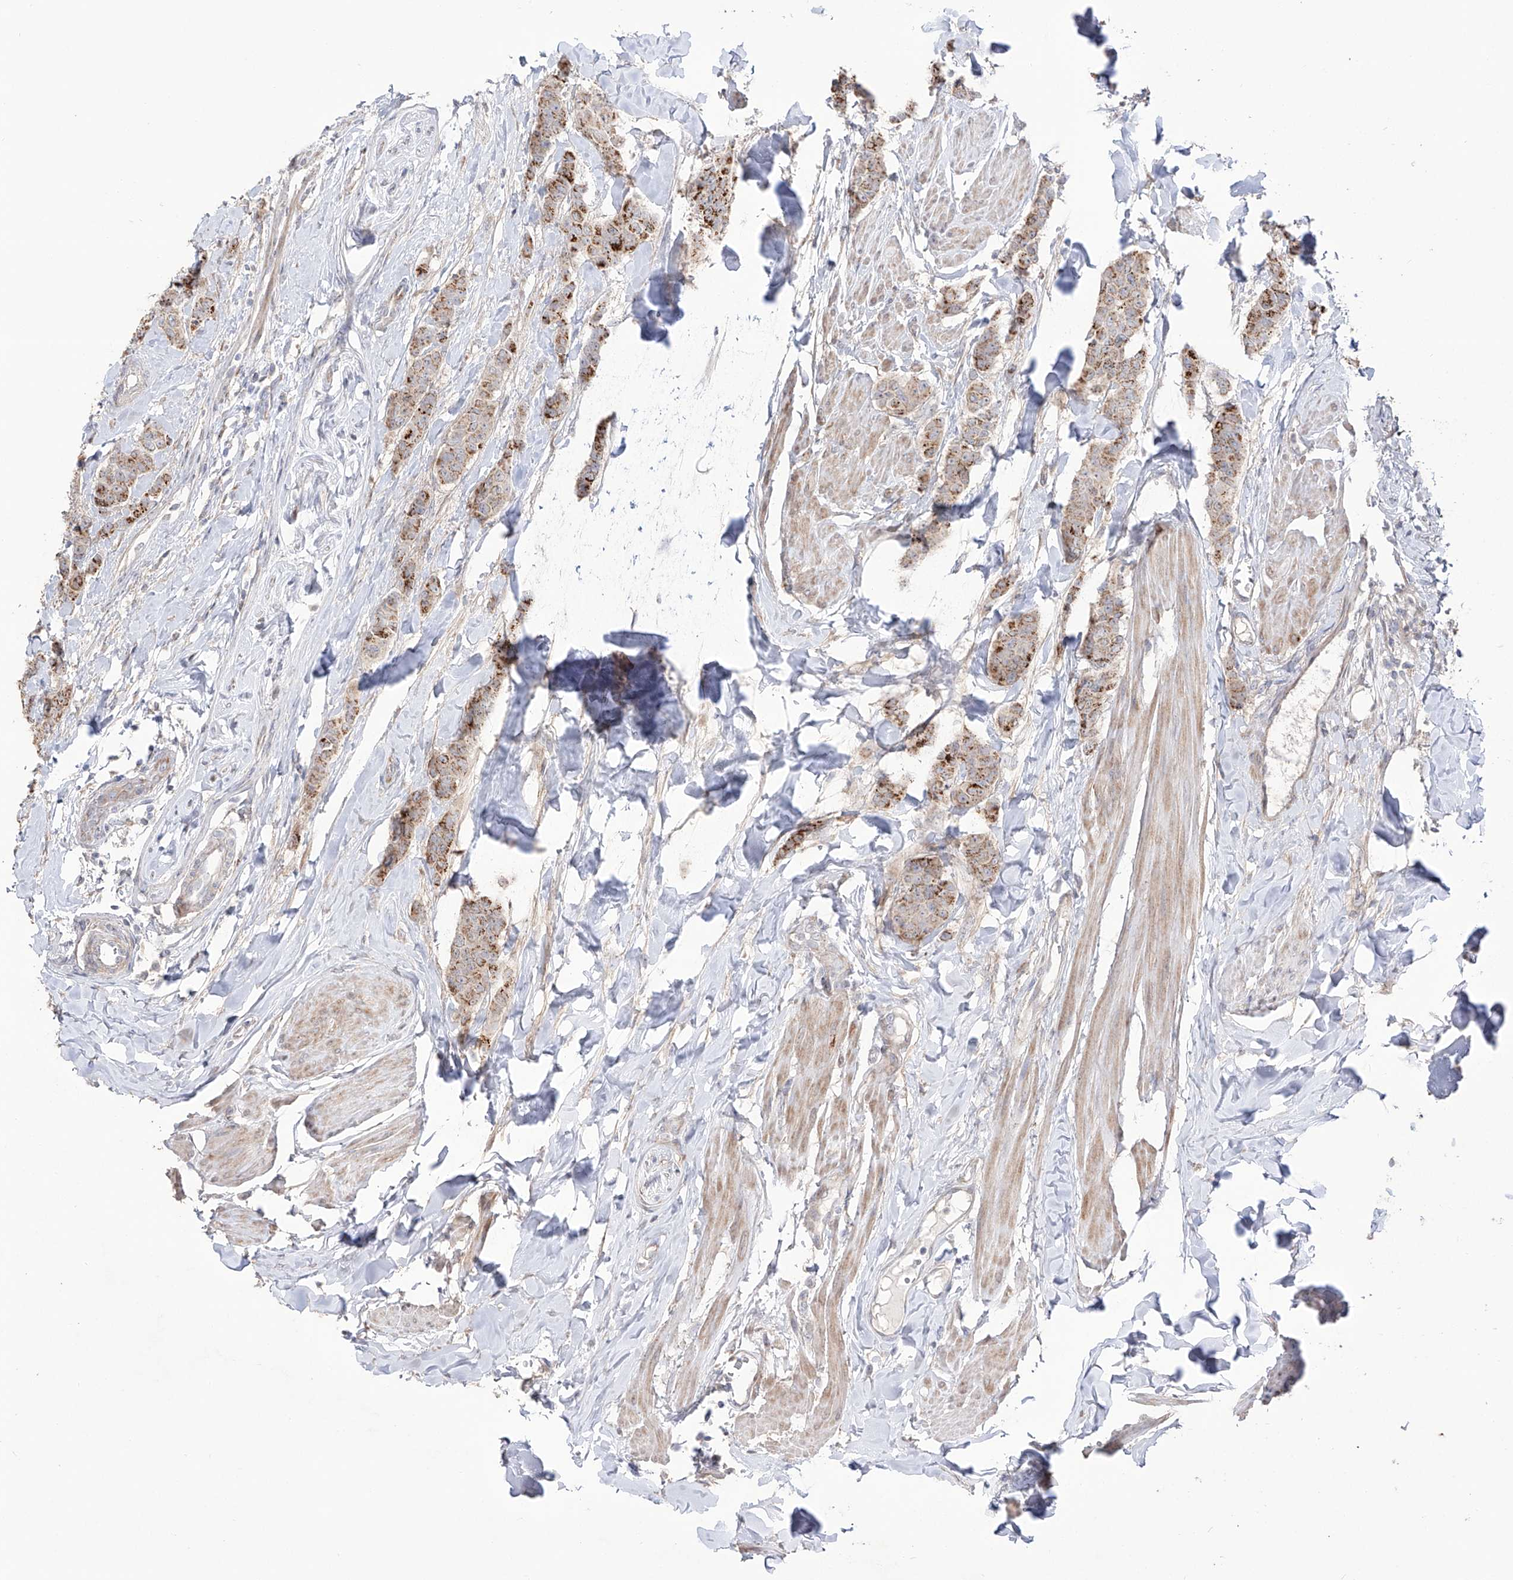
{"staining": {"intensity": "strong", "quantity": "25%-75%", "location": "cytoplasmic/membranous"}, "tissue": "breast cancer", "cell_type": "Tumor cells", "image_type": "cancer", "snomed": [{"axis": "morphology", "description": "Duct carcinoma"}, {"axis": "topography", "description": "Breast"}], "caption": "DAB (3,3'-diaminobenzidine) immunohistochemical staining of breast cancer (infiltrating ductal carcinoma) displays strong cytoplasmic/membranous protein positivity in approximately 25%-75% of tumor cells.", "gene": "YKT6", "patient": {"sex": "female", "age": 40}}